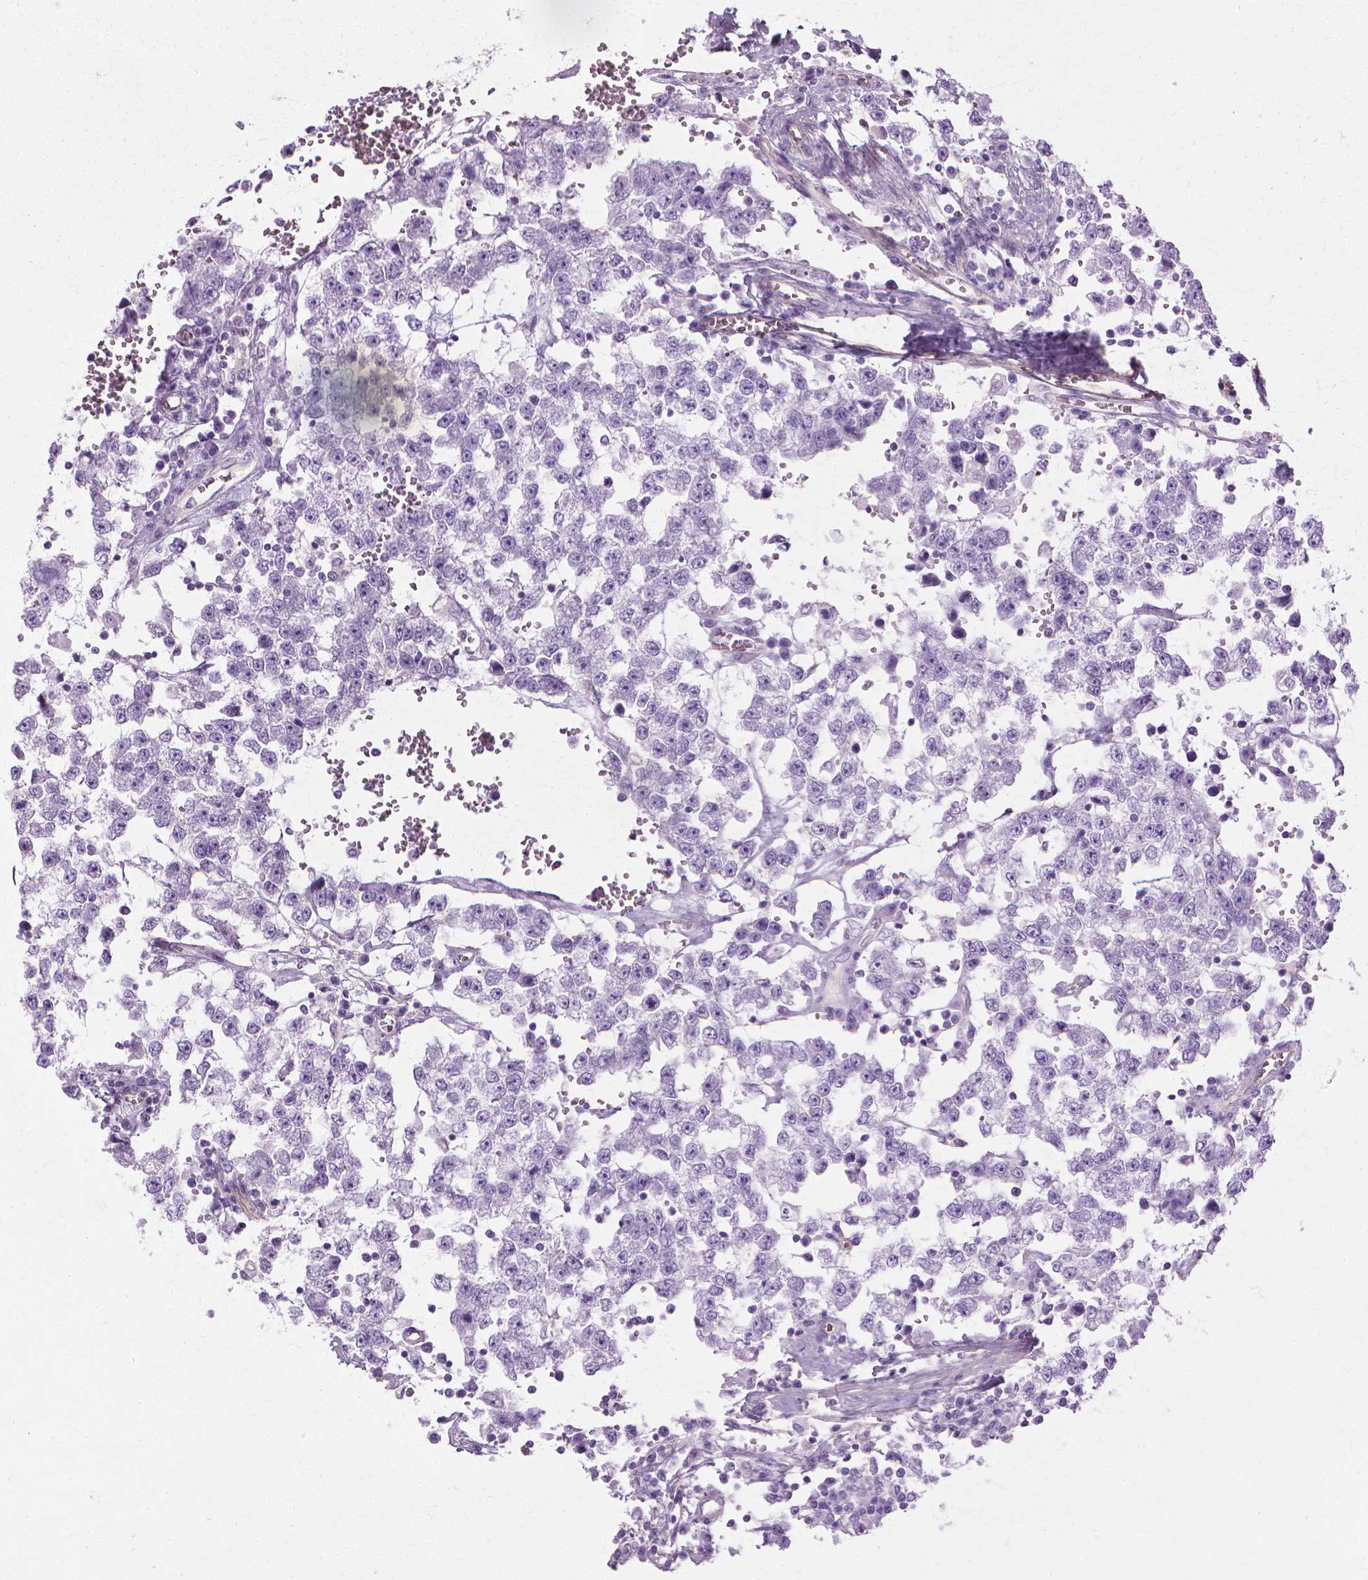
{"staining": {"intensity": "negative", "quantity": "none", "location": "none"}, "tissue": "testis cancer", "cell_type": "Tumor cells", "image_type": "cancer", "snomed": [{"axis": "morphology", "description": "Normal tissue, NOS"}, {"axis": "morphology", "description": "Seminoma, NOS"}, {"axis": "topography", "description": "Testis"}, {"axis": "topography", "description": "Epididymis"}], "caption": "Protein analysis of testis seminoma shows no significant expression in tumor cells.", "gene": "CFAP157", "patient": {"sex": "male", "age": 34}}